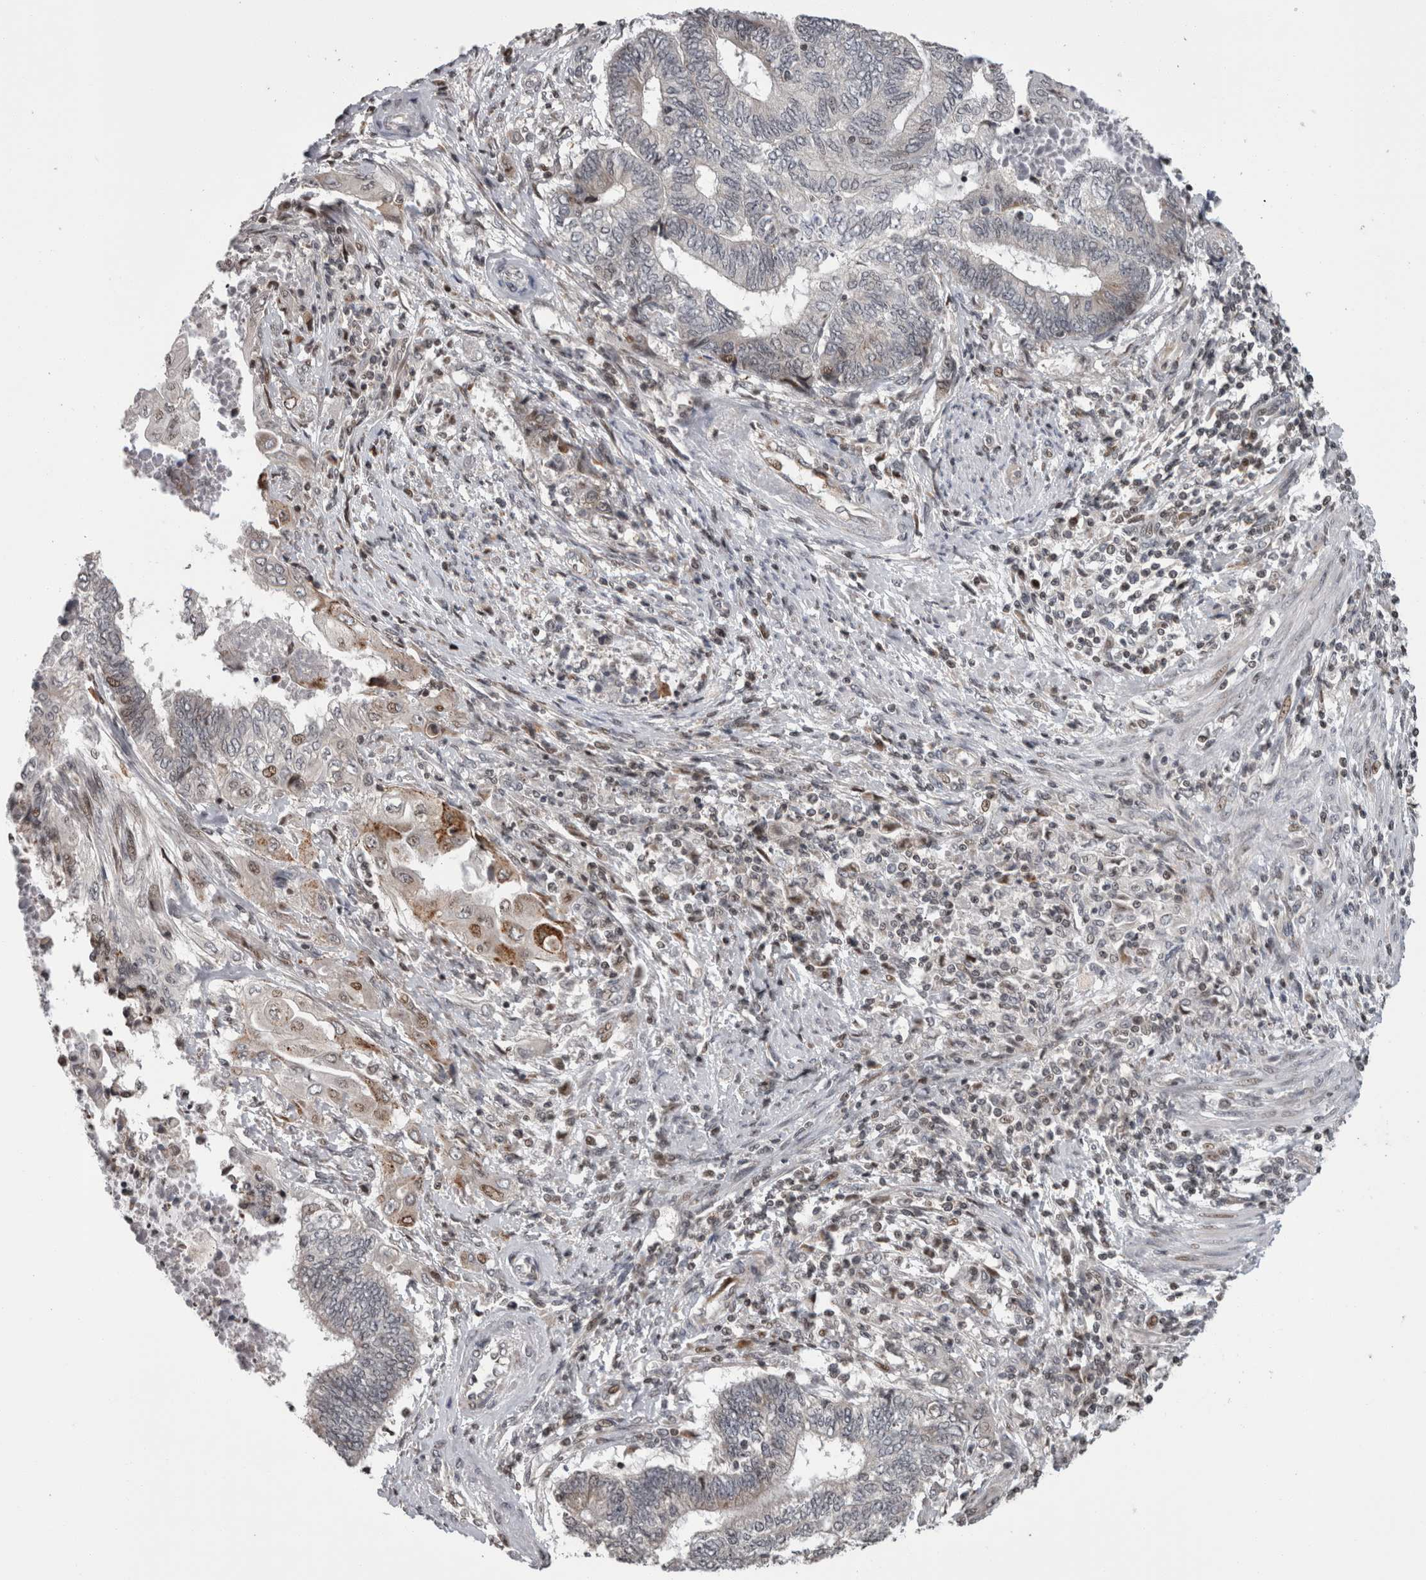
{"staining": {"intensity": "moderate", "quantity": "<25%", "location": "cytoplasmic/membranous"}, "tissue": "endometrial cancer", "cell_type": "Tumor cells", "image_type": "cancer", "snomed": [{"axis": "morphology", "description": "Adenocarcinoma, NOS"}, {"axis": "topography", "description": "Uterus"}, {"axis": "topography", "description": "Endometrium"}], "caption": "Approximately <25% of tumor cells in human endometrial cancer exhibit moderate cytoplasmic/membranous protein staining as visualized by brown immunohistochemical staining.", "gene": "ZBTB11", "patient": {"sex": "female", "age": 70}}